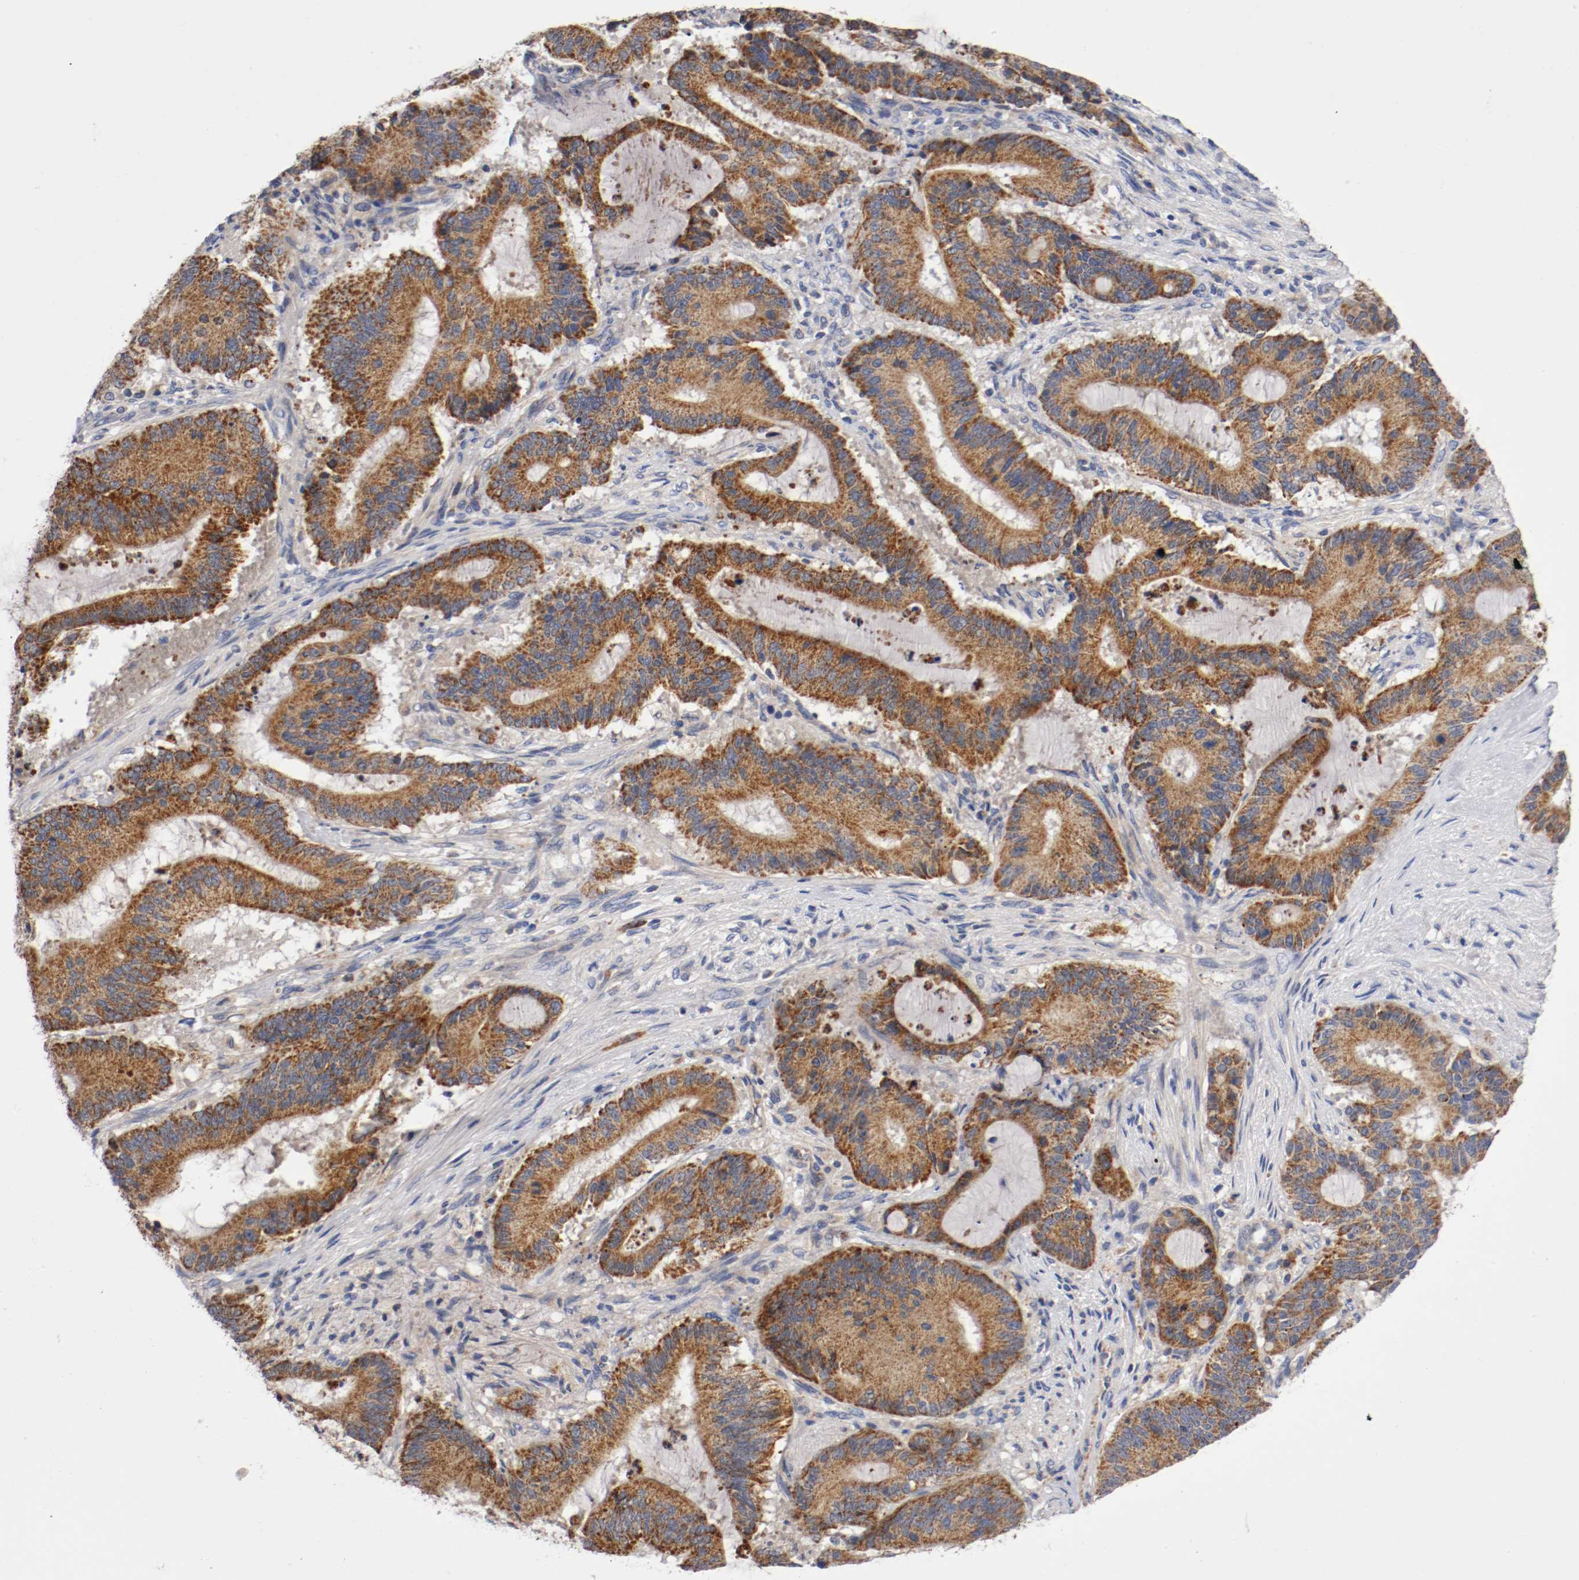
{"staining": {"intensity": "strong", "quantity": ">75%", "location": "cytoplasmic/membranous"}, "tissue": "liver cancer", "cell_type": "Tumor cells", "image_type": "cancer", "snomed": [{"axis": "morphology", "description": "Cholangiocarcinoma"}, {"axis": "topography", "description": "Liver"}], "caption": "The micrograph demonstrates staining of cholangiocarcinoma (liver), revealing strong cytoplasmic/membranous protein positivity (brown color) within tumor cells.", "gene": "PCSK6", "patient": {"sex": "female", "age": 73}}